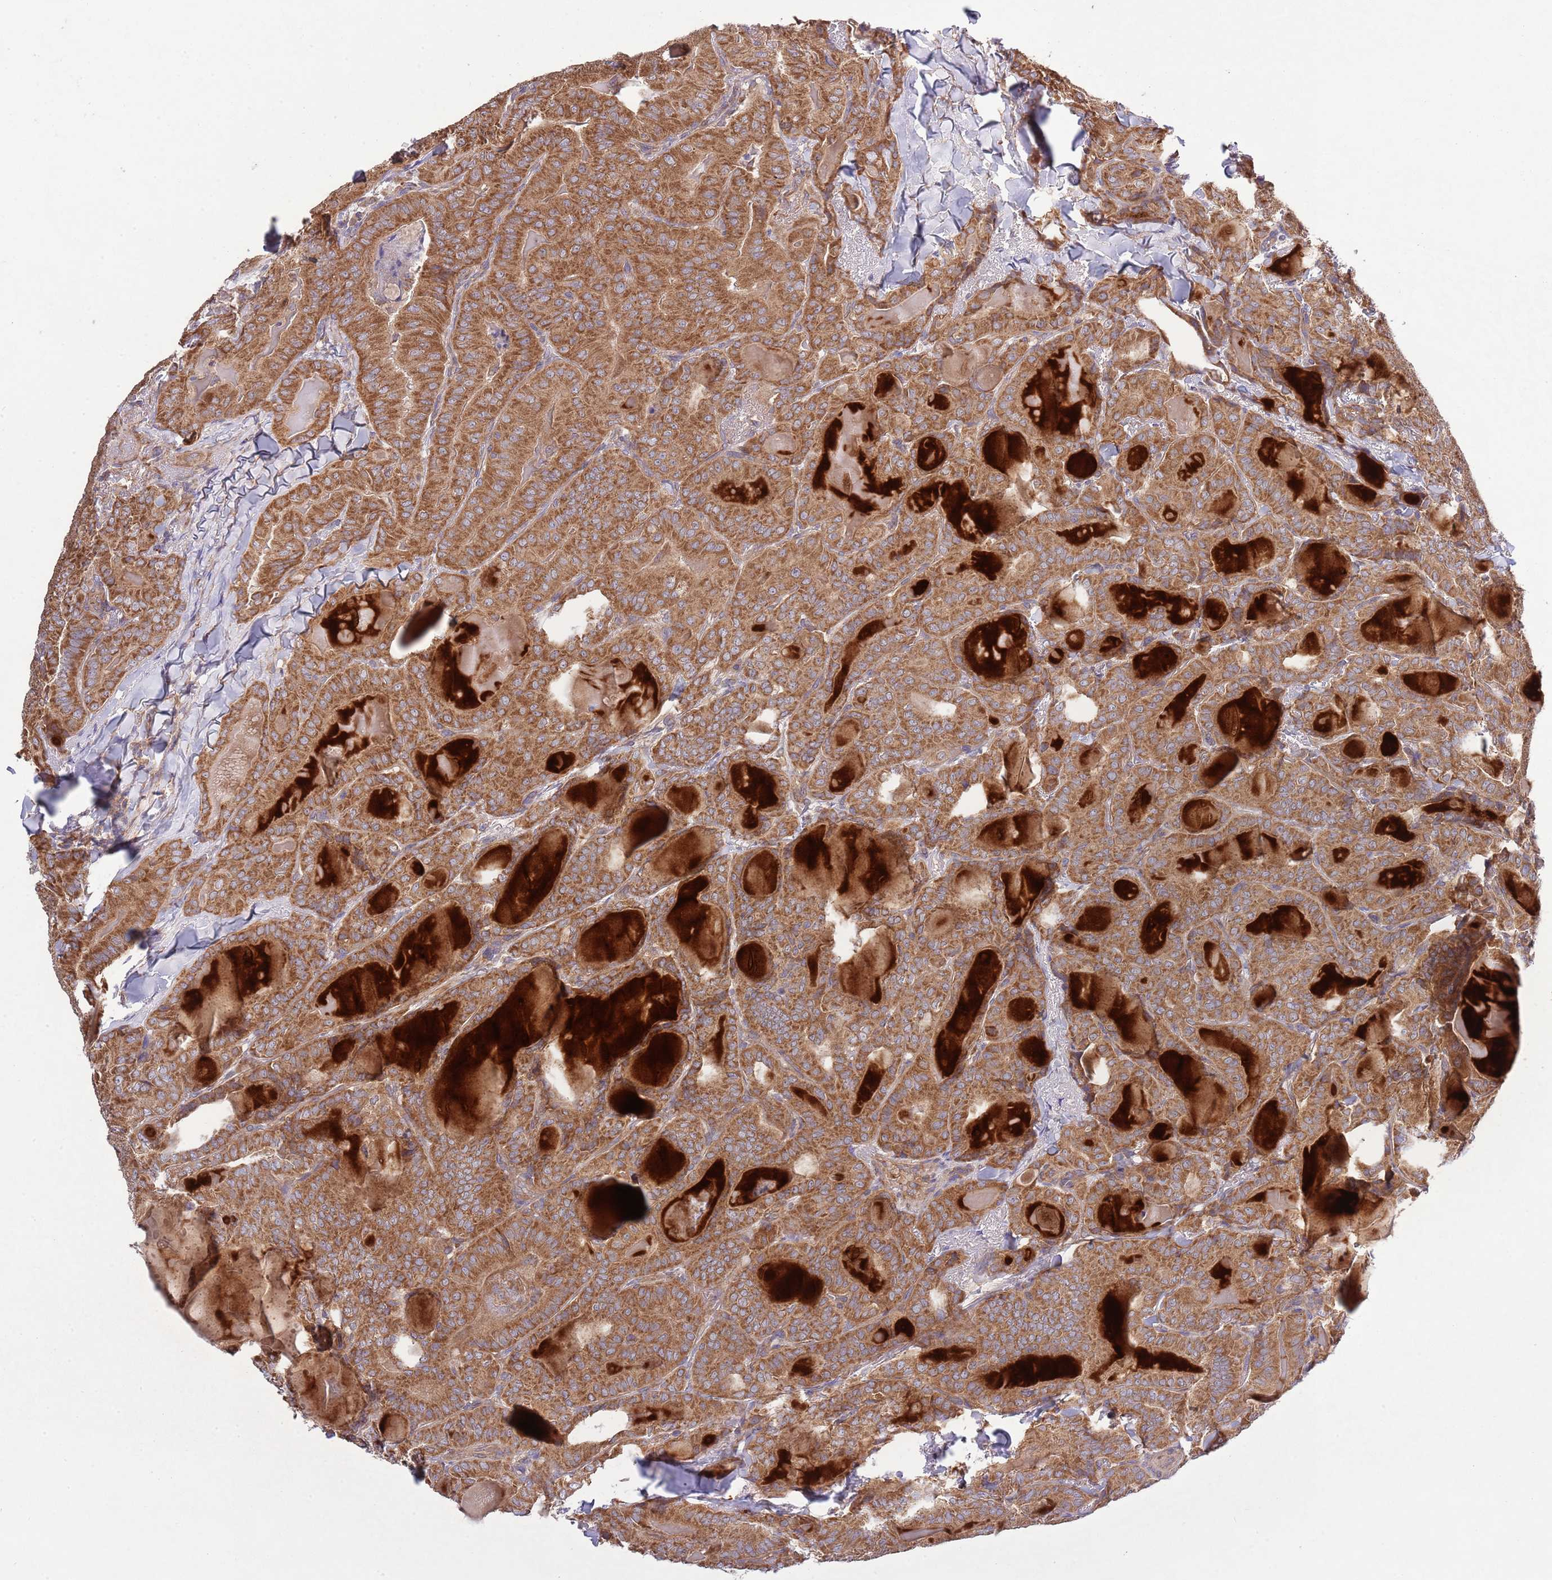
{"staining": {"intensity": "strong", "quantity": ">75%", "location": "cytoplasmic/membranous"}, "tissue": "thyroid cancer", "cell_type": "Tumor cells", "image_type": "cancer", "snomed": [{"axis": "morphology", "description": "Papillary adenocarcinoma, NOS"}, {"axis": "topography", "description": "Thyroid gland"}], "caption": "Immunohistochemical staining of thyroid cancer exhibits strong cytoplasmic/membranous protein expression in about >75% of tumor cells.", "gene": "MFNG", "patient": {"sex": "female", "age": 68}}